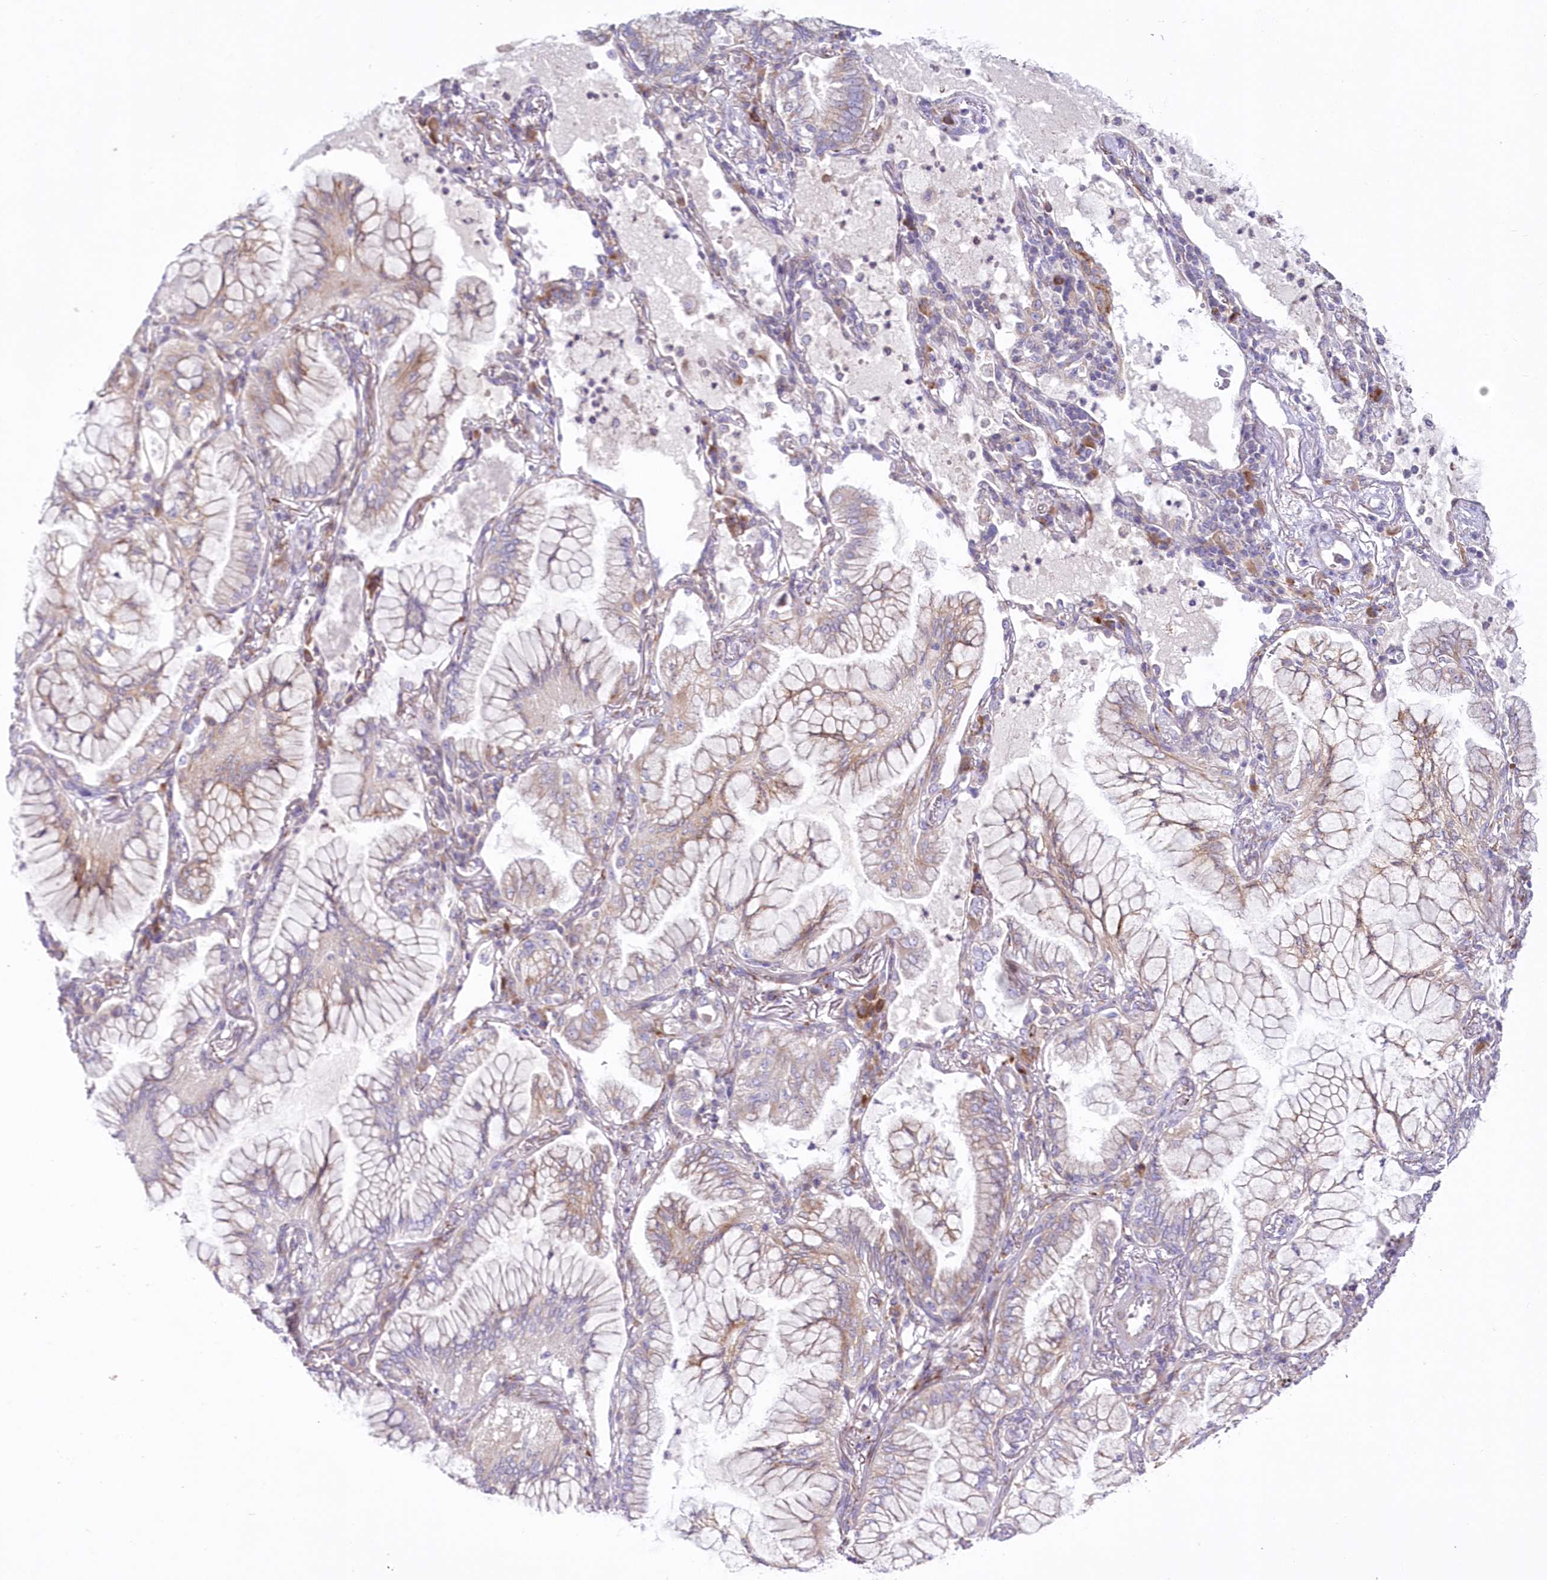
{"staining": {"intensity": "negative", "quantity": "none", "location": "none"}, "tissue": "lung cancer", "cell_type": "Tumor cells", "image_type": "cancer", "snomed": [{"axis": "morphology", "description": "Adenocarcinoma, NOS"}, {"axis": "topography", "description": "Lung"}], "caption": "The image exhibits no significant positivity in tumor cells of lung cancer (adenocarcinoma).", "gene": "ARFGEF3", "patient": {"sex": "female", "age": 70}}